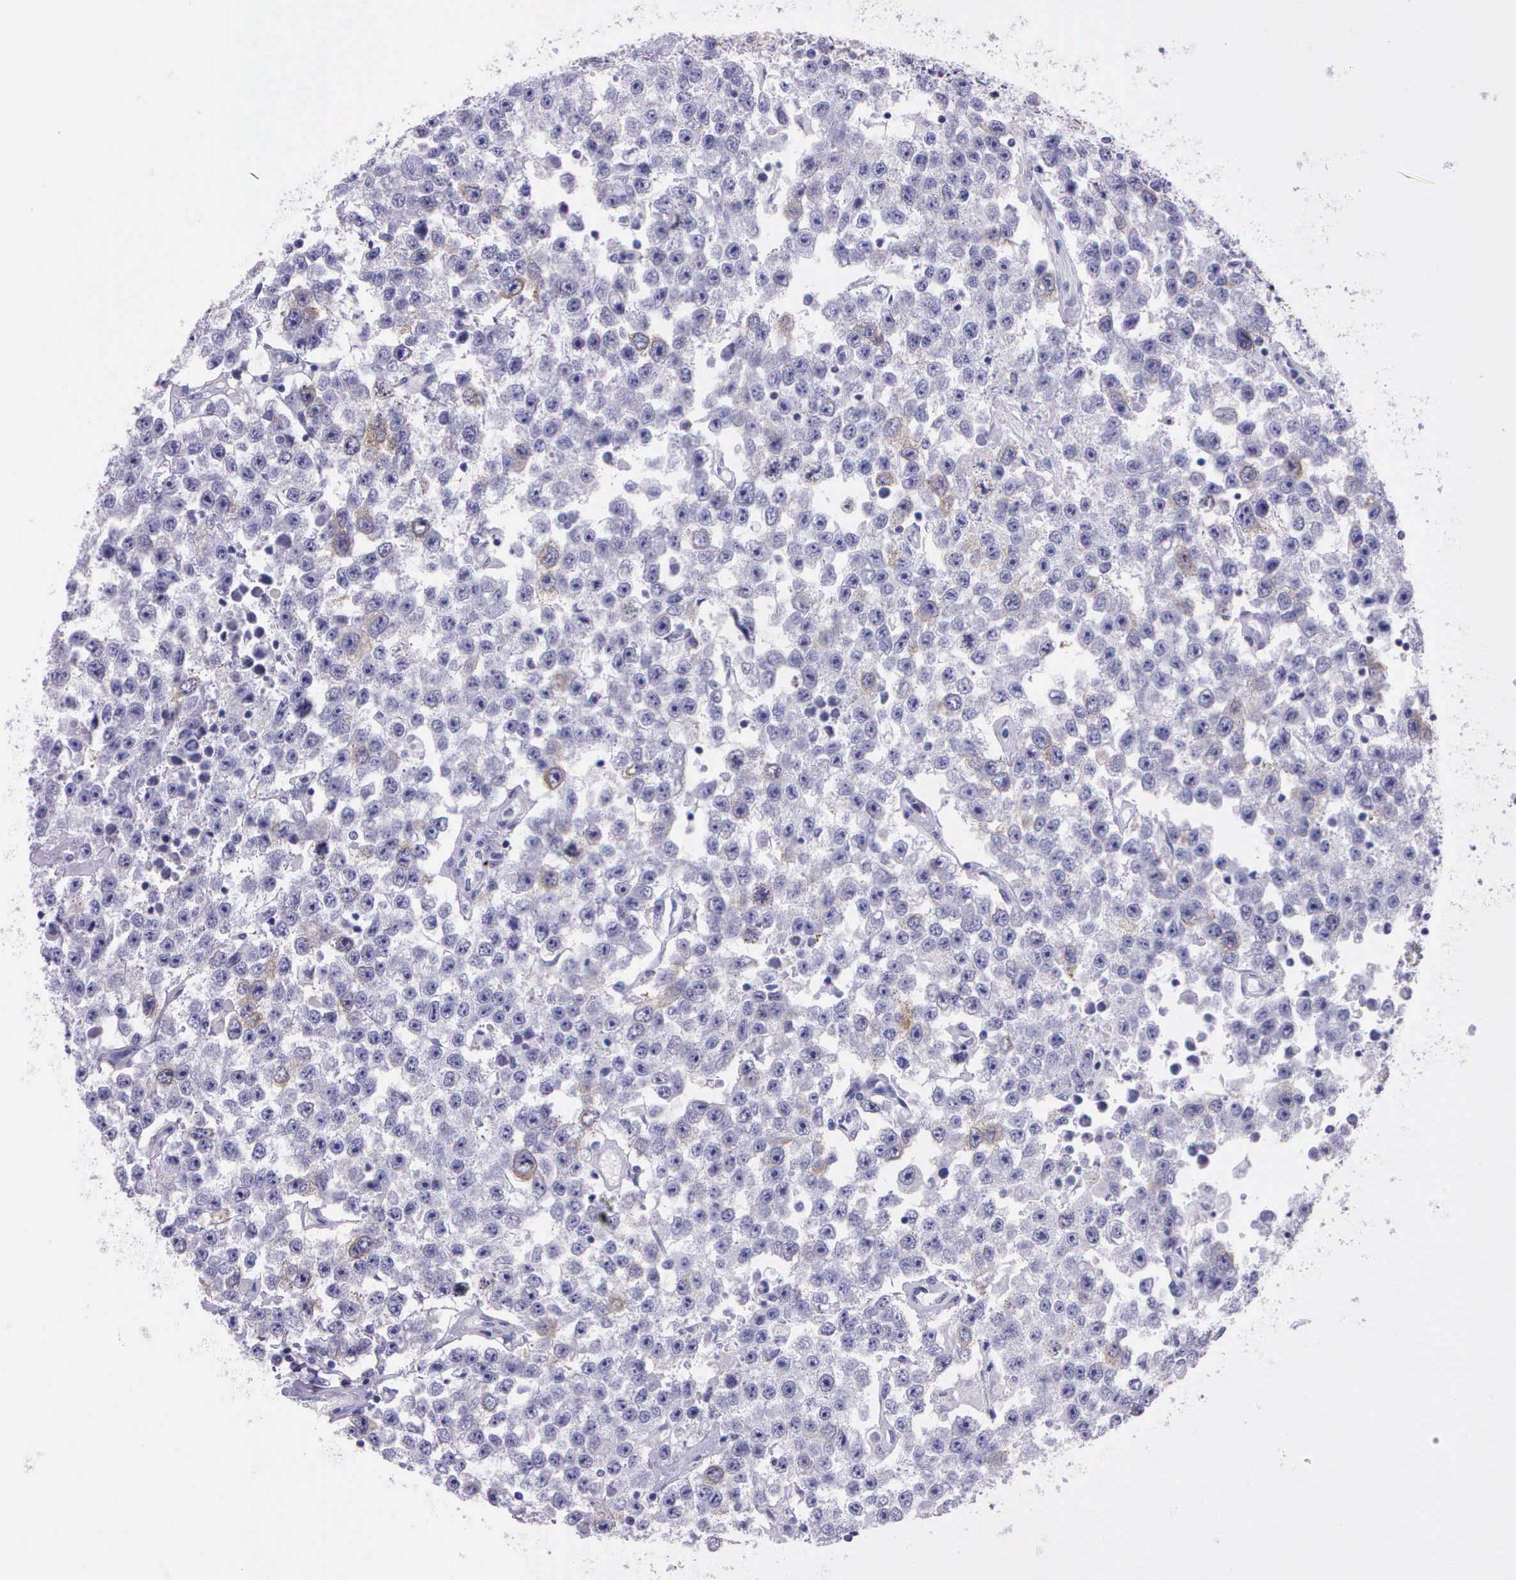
{"staining": {"intensity": "moderate", "quantity": "<25%", "location": "cytoplasmic/membranous"}, "tissue": "testis cancer", "cell_type": "Tumor cells", "image_type": "cancer", "snomed": [{"axis": "morphology", "description": "Seminoma, NOS"}, {"axis": "topography", "description": "Testis"}], "caption": "Human testis seminoma stained with a brown dye displays moderate cytoplasmic/membranous positive staining in about <25% of tumor cells.", "gene": "CCNB1", "patient": {"sex": "male", "age": 52}}